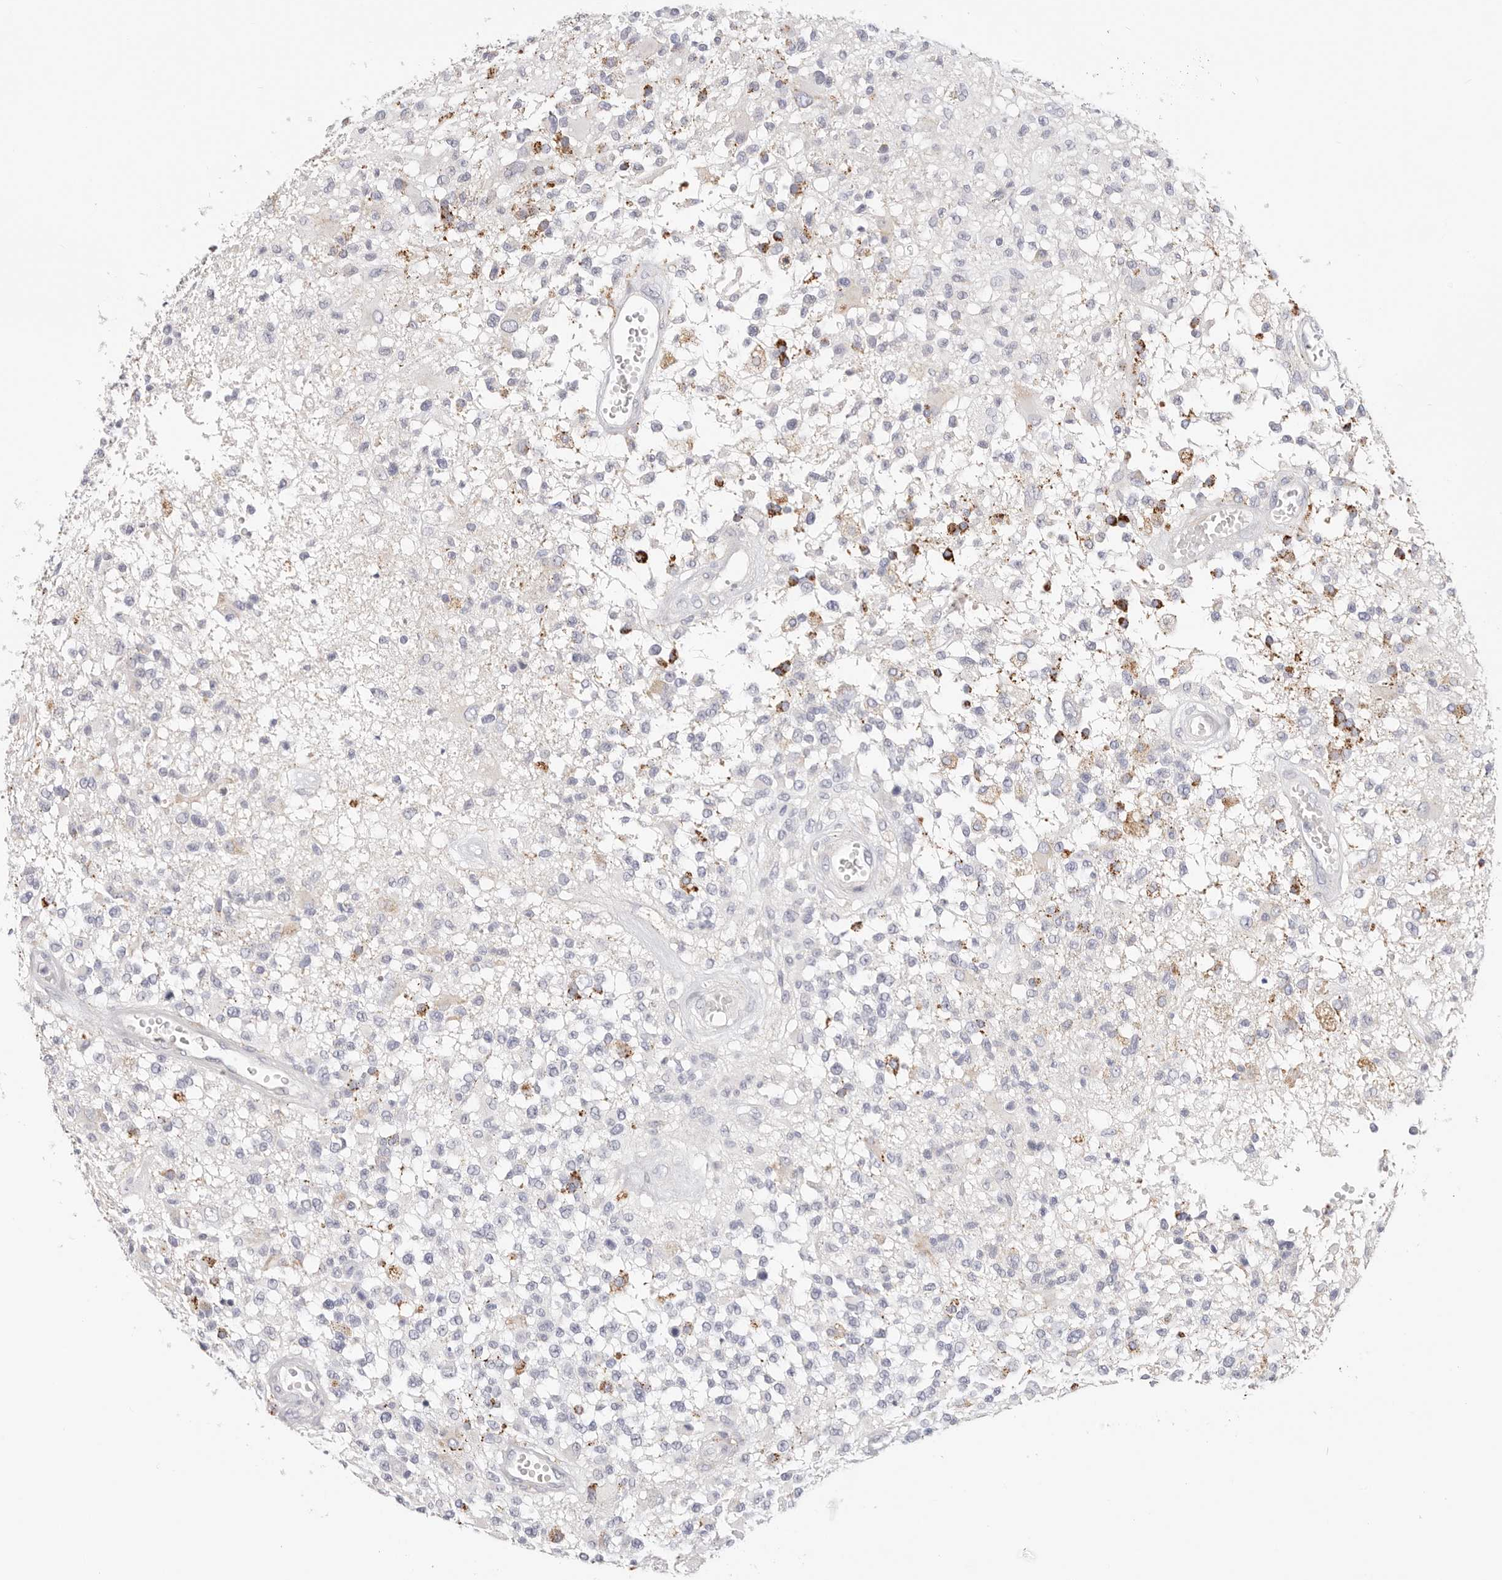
{"staining": {"intensity": "moderate", "quantity": "<25%", "location": "cytoplasmic/membranous"}, "tissue": "glioma", "cell_type": "Tumor cells", "image_type": "cancer", "snomed": [{"axis": "morphology", "description": "Glioma, malignant, High grade"}, {"axis": "morphology", "description": "Glioblastoma, NOS"}, {"axis": "topography", "description": "Brain"}], "caption": "Moderate cytoplasmic/membranous expression is identified in approximately <25% of tumor cells in glioma.", "gene": "STKLD1", "patient": {"sex": "male", "age": 60}}